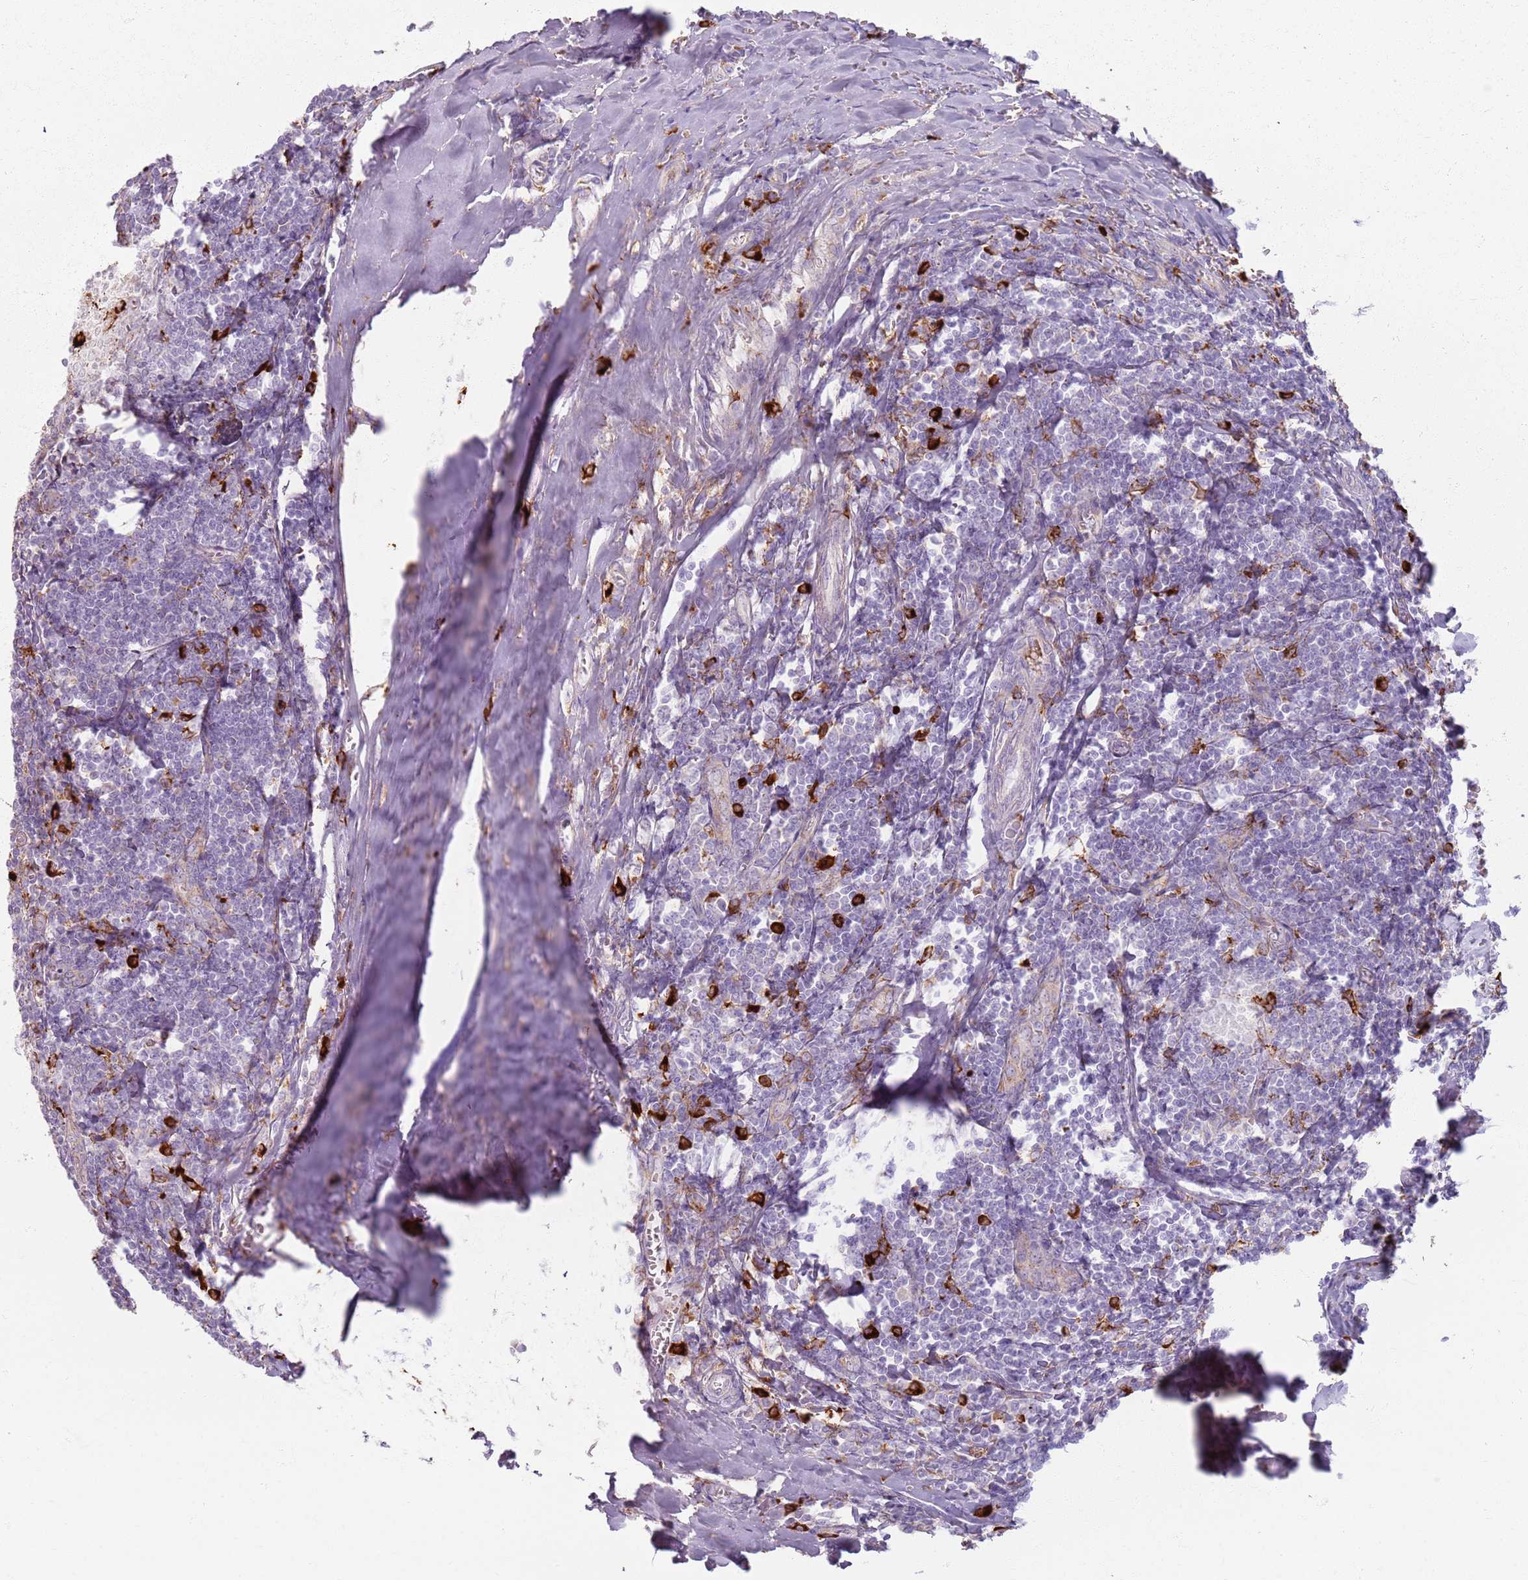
{"staining": {"intensity": "strong", "quantity": "<25%", "location": "cytoplasmic/membranous"}, "tissue": "tonsil", "cell_type": "Non-germinal center cells", "image_type": "normal", "snomed": [{"axis": "morphology", "description": "Normal tissue, NOS"}, {"axis": "topography", "description": "Tonsil"}], "caption": "DAB (3,3'-diaminobenzidine) immunohistochemical staining of normal human tonsil demonstrates strong cytoplasmic/membranous protein positivity in about <25% of non-germinal center cells.", "gene": "COLGALT1", "patient": {"sex": "male", "age": 27}}